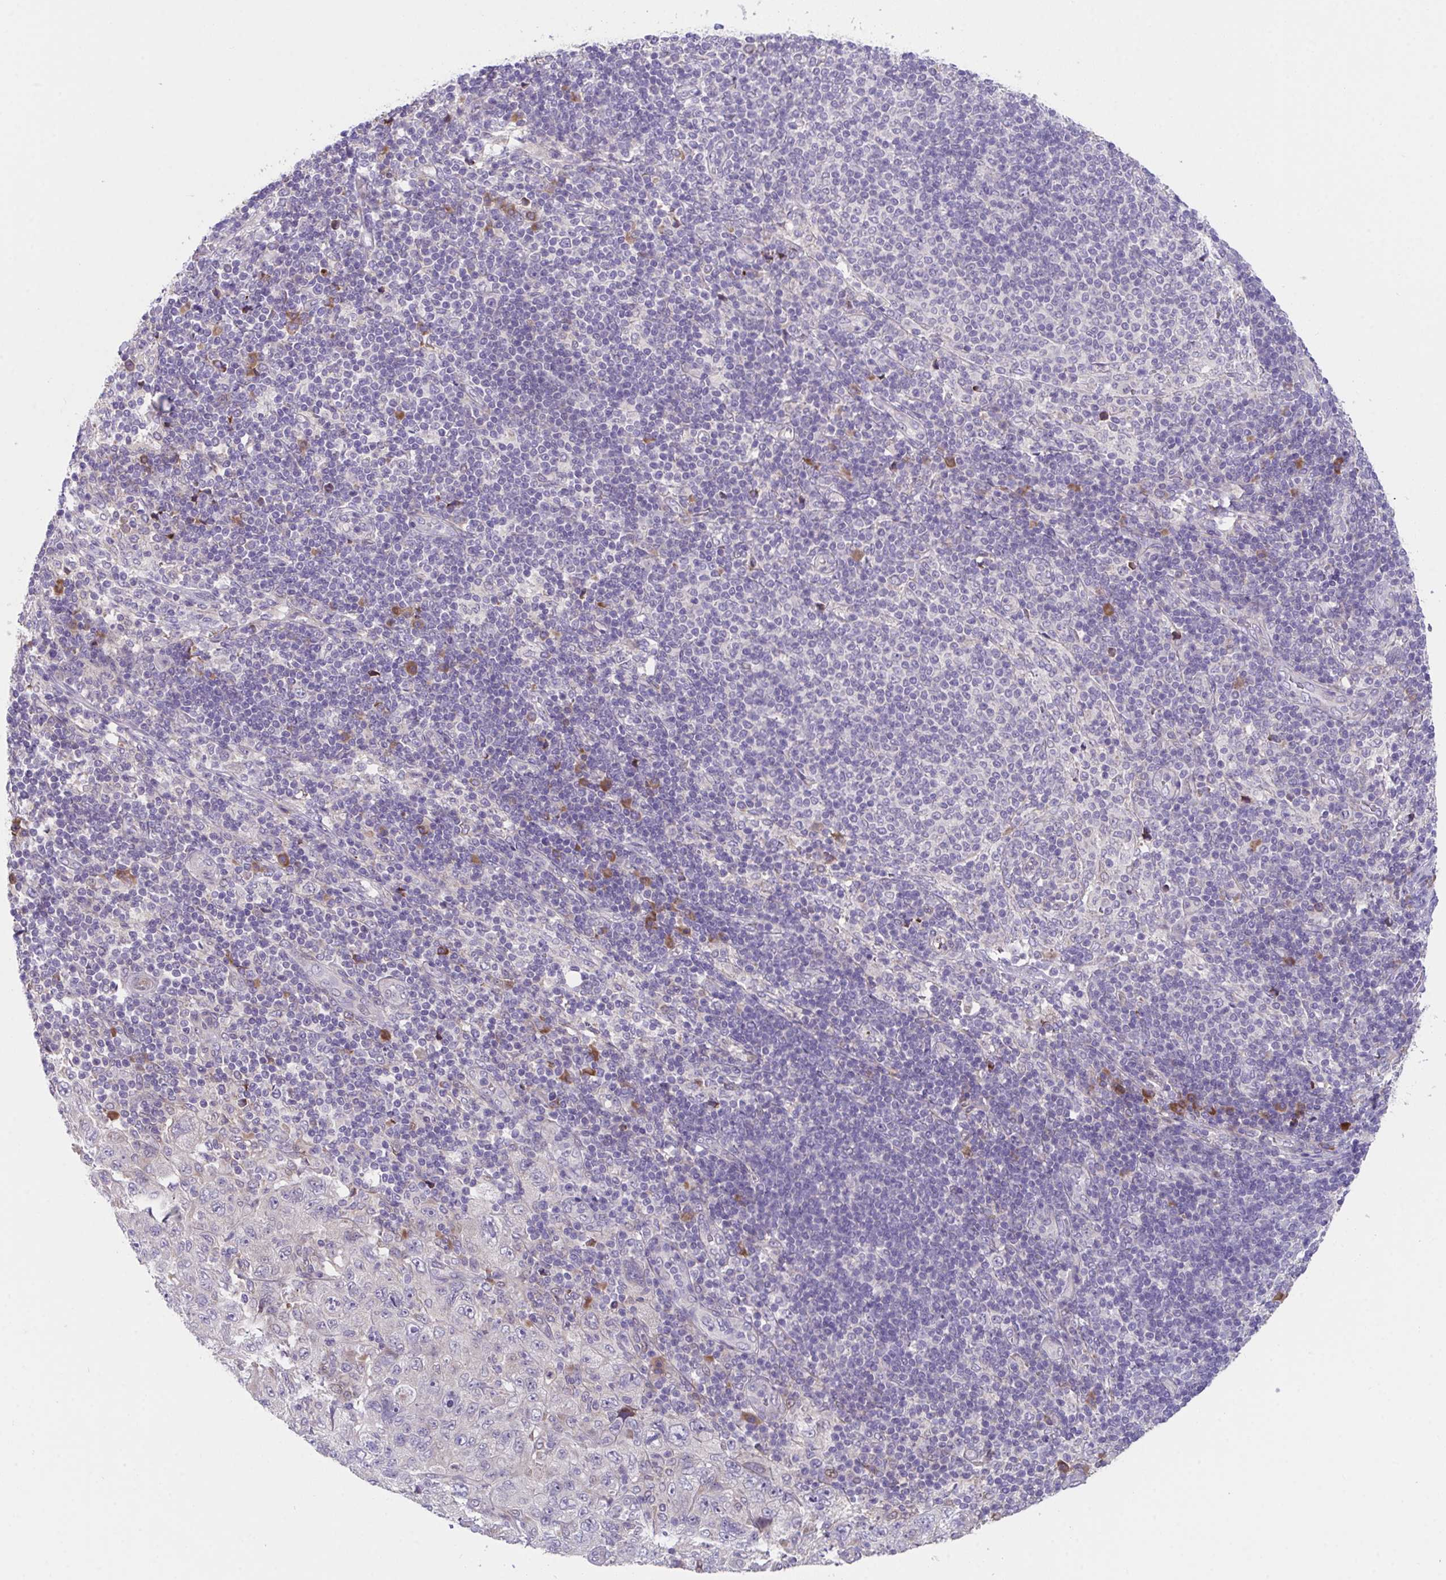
{"staining": {"intensity": "negative", "quantity": "none", "location": "none"}, "tissue": "pancreatic cancer", "cell_type": "Tumor cells", "image_type": "cancer", "snomed": [{"axis": "morphology", "description": "Adenocarcinoma, NOS"}, {"axis": "topography", "description": "Pancreas"}], "caption": "Immunohistochemistry (IHC) photomicrograph of neoplastic tissue: adenocarcinoma (pancreatic) stained with DAB (3,3'-diaminobenzidine) reveals no significant protein positivity in tumor cells. (Brightfield microscopy of DAB (3,3'-diaminobenzidine) IHC at high magnification).", "gene": "SUSD4", "patient": {"sex": "male", "age": 68}}